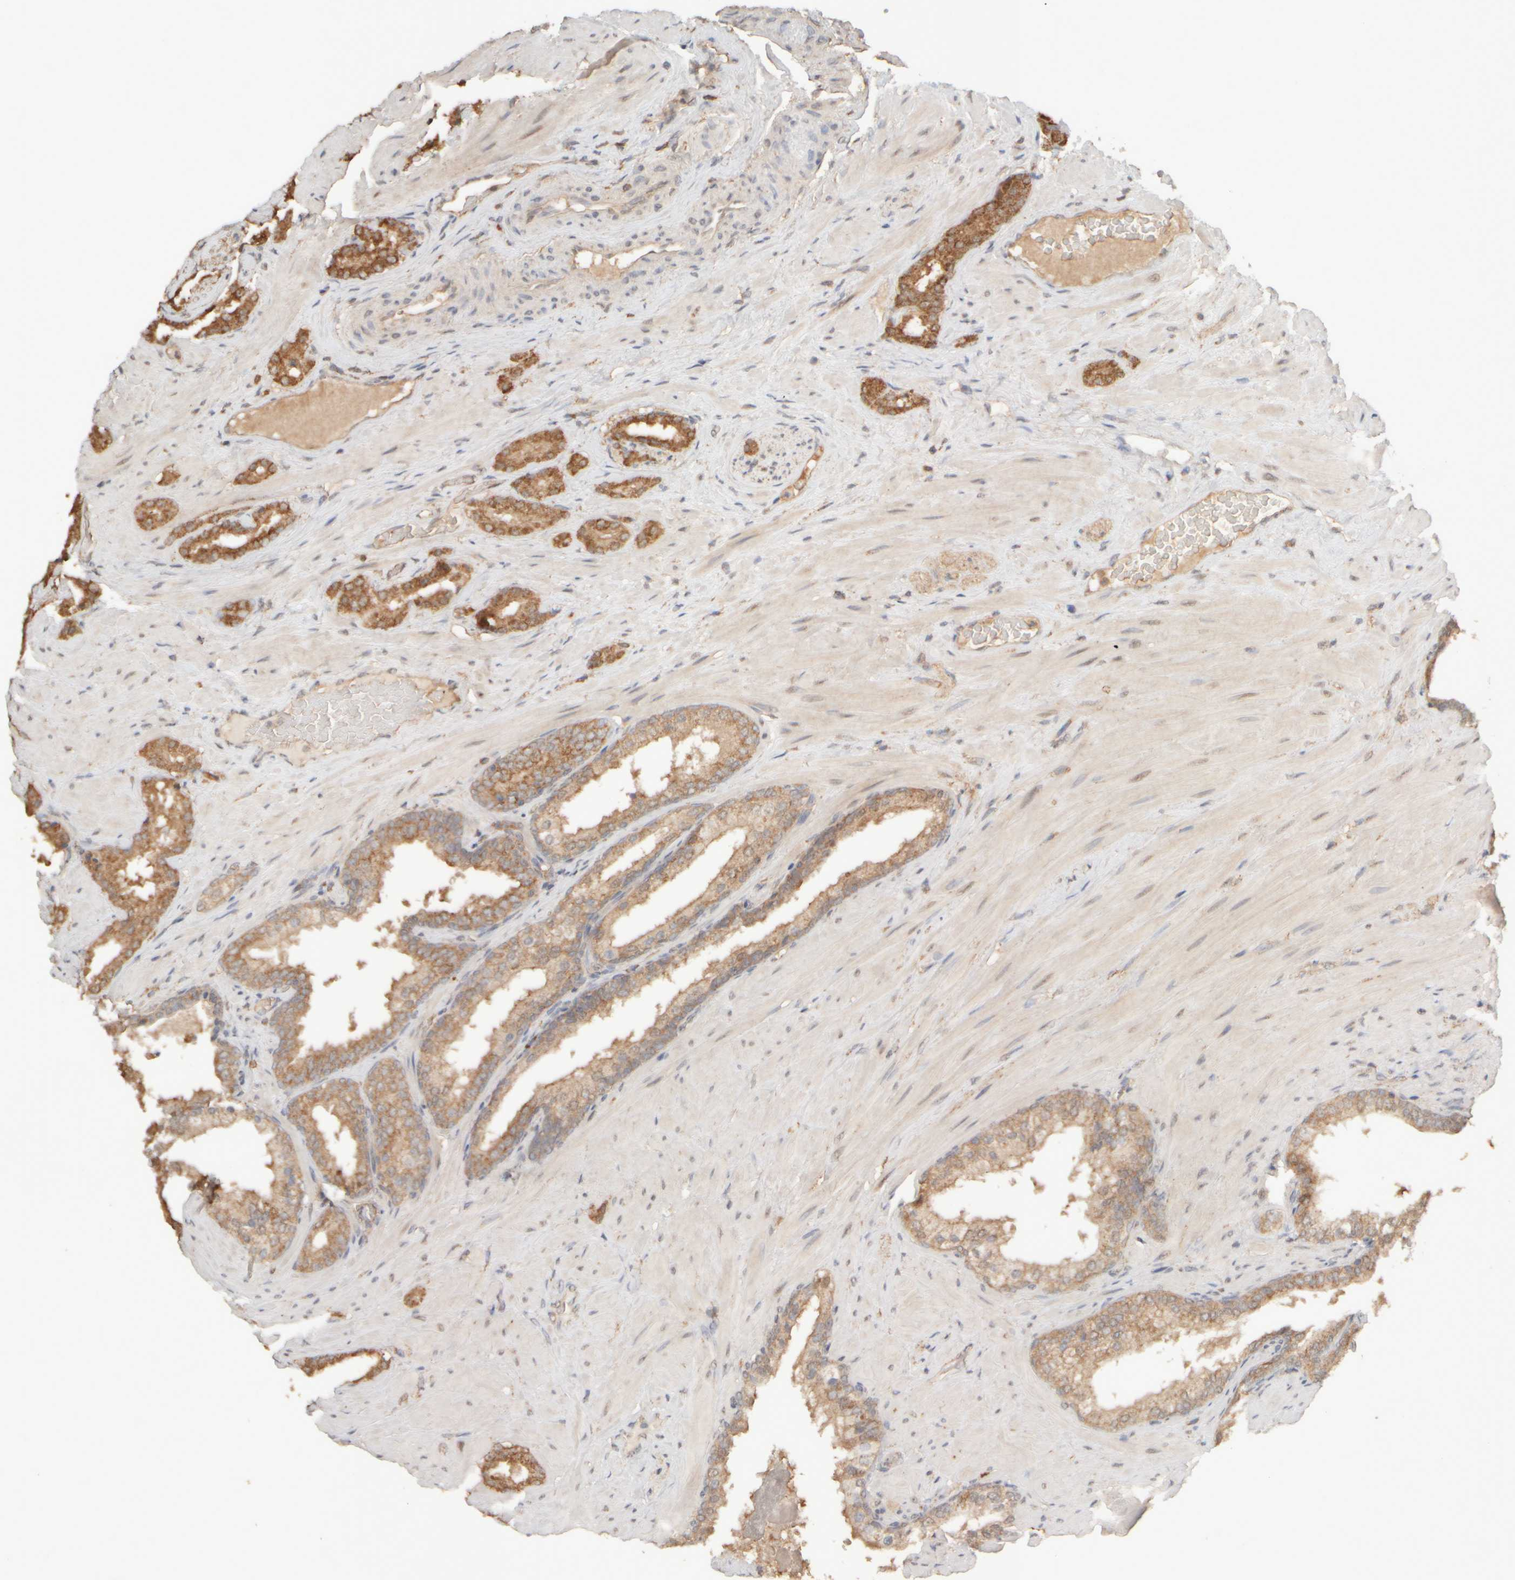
{"staining": {"intensity": "moderate", "quantity": ">75%", "location": "cytoplasmic/membranous"}, "tissue": "prostate cancer", "cell_type": "Tumor cells", "image_type": "cancer", "snomed": [{"axis": "morphology", "description": "Adenocarcinoma, High grade"}, {"axis": "topography", "description": "Prostate"}], "caption": "High-magnification brightfield microscopy of prostate cancer stained with DAB (brown) and counterstained with hematoxylin (blue). tumor cells exhibit moderate cytoplasmic/membranous staining is appreciated in about>75% of cells.", "gene": "EIF2B3", "patient": {"sex": "male", "age": 64}}